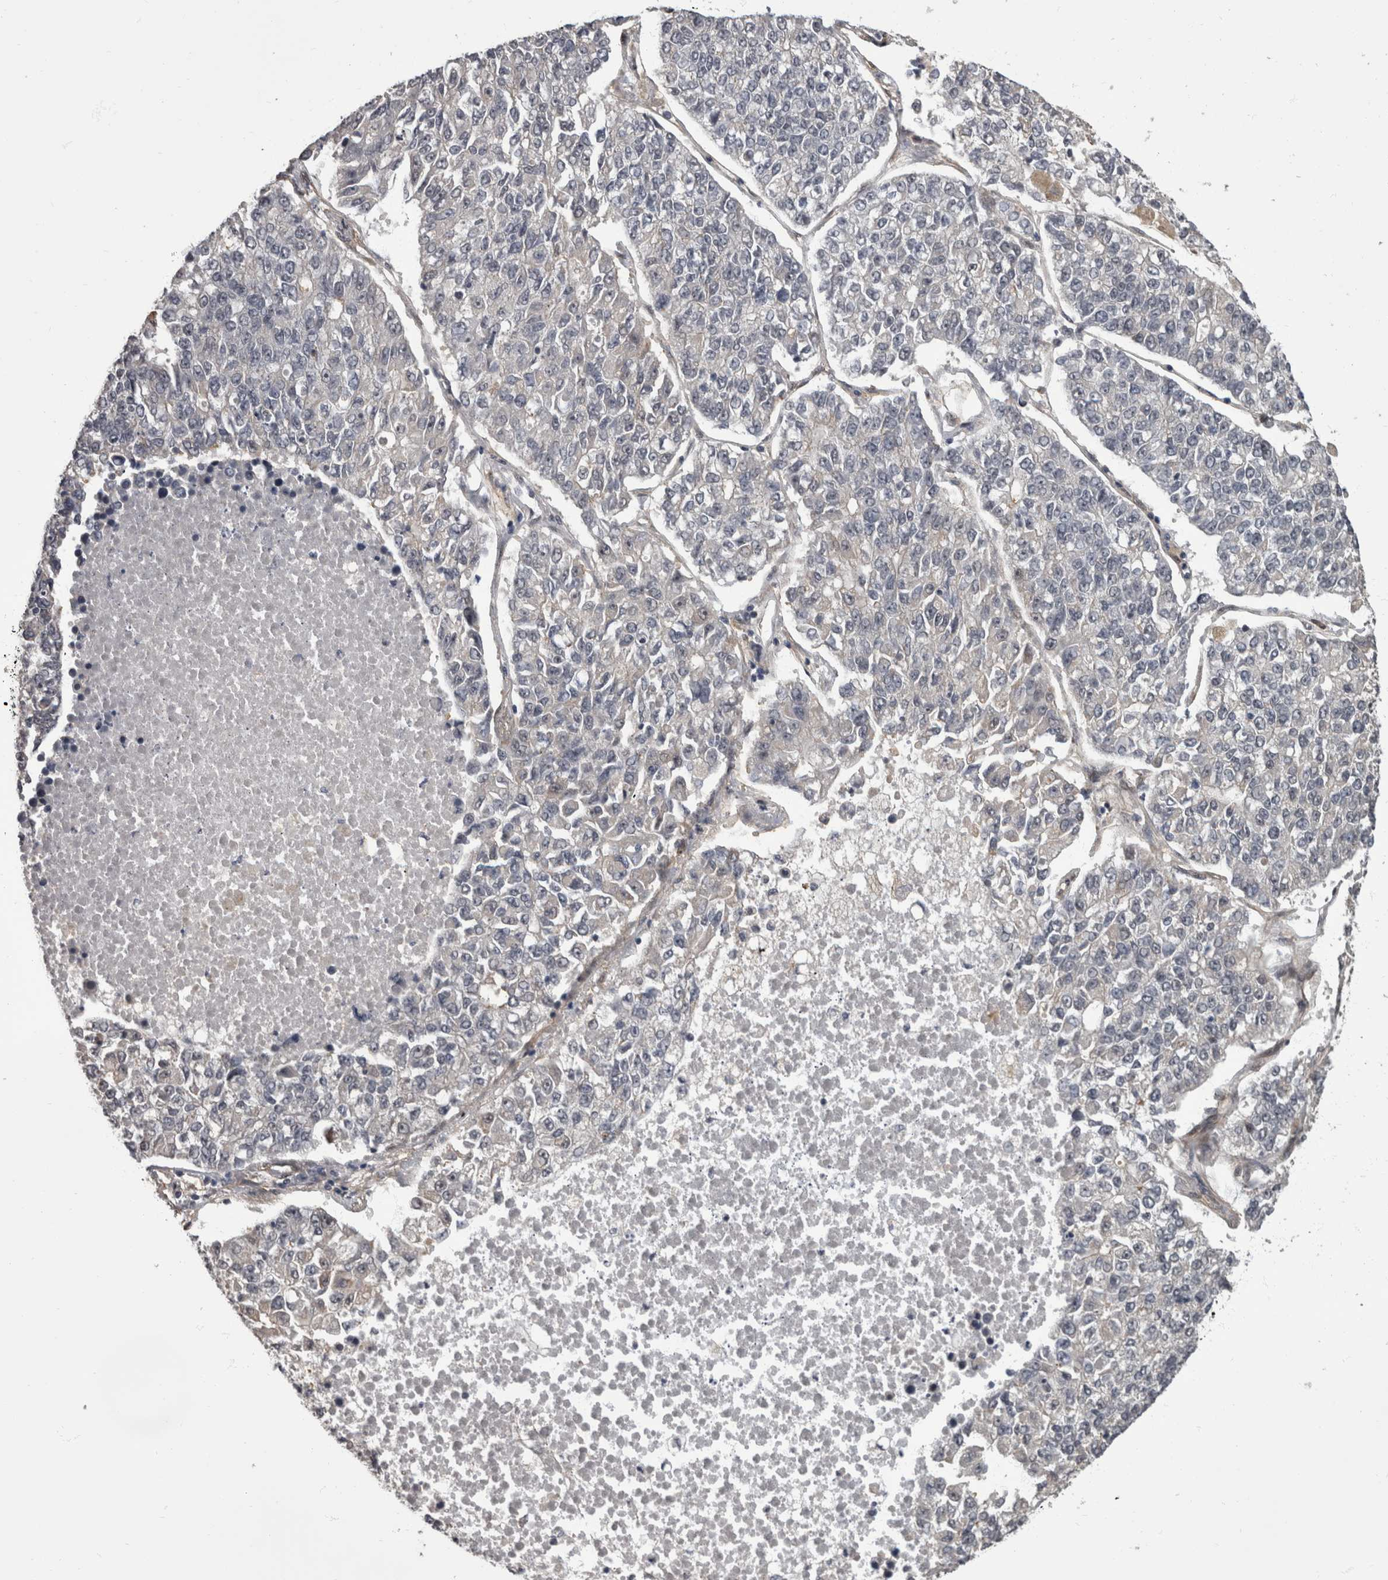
{"staining": {"intensity": "negative", "quantity": "none", "location": "none"}, "tissue": "lung cancer", "cell_type": "Tumor cells", "image_type": "cancer", "snomed": [{"axis": "morphology", "description": "Adenocarcinoma, NOS"}, {"axis": "topography", "description": "Lung"}], "caption": "Adenocarcinoma (lung) was stained to show a protein in brown. There is no significant staining in tumor cells.", "gene": "AKT3", "patient": {"sex": "male", "age": 49}}